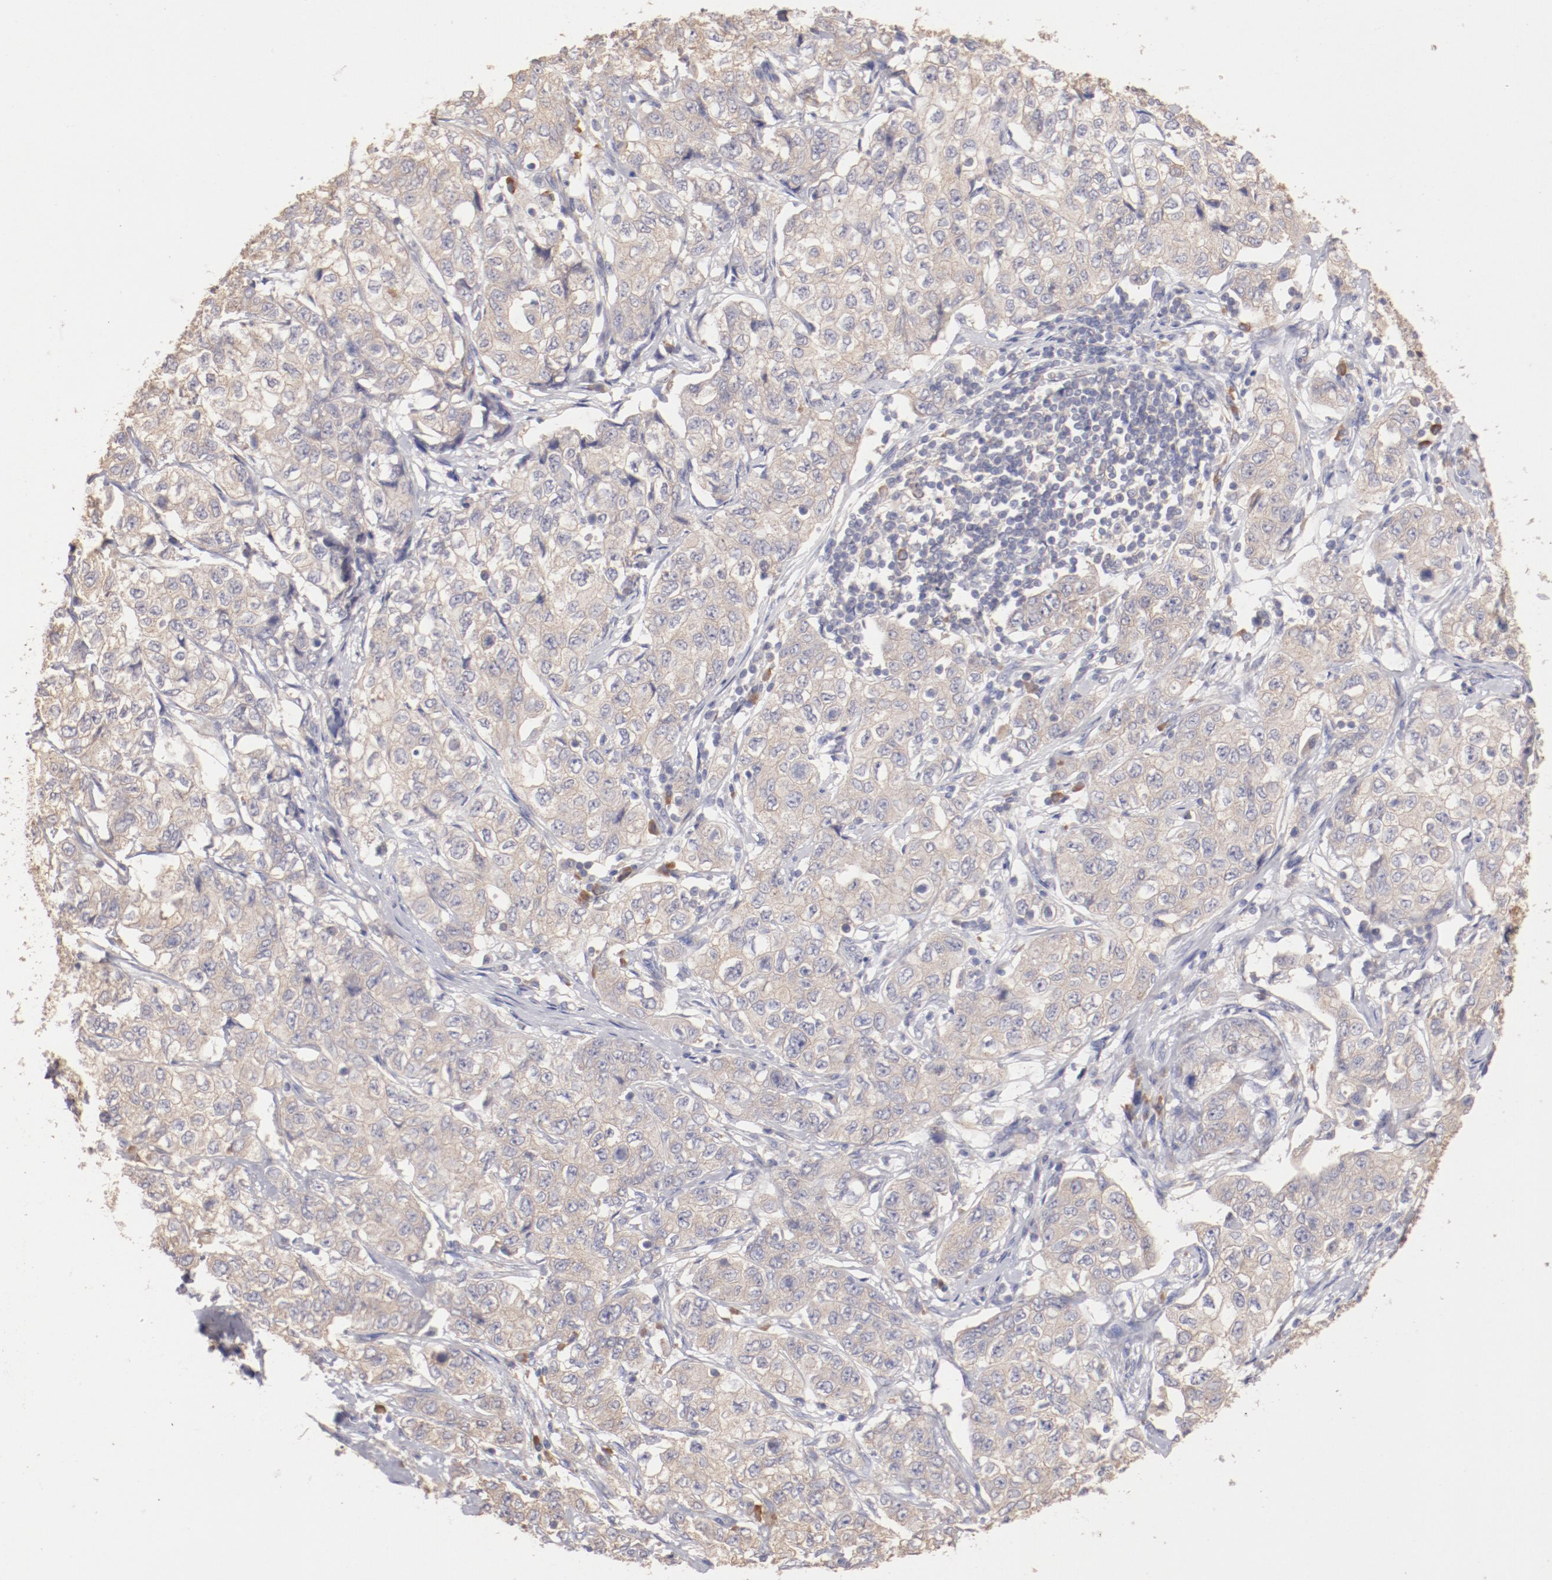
{"staining": {"intensity": "weak", "quantity": ">75%", "location": "cytoplasmic/membranous"}, "tissue": "stomach cancer", "cell_type": "Tumor cells", "image_type": "cancer", "snomed": [{"axis": "morphology", "description": "Adenocarcinoma, NOS"}, {"axis": "topography", "description": "Stomach"}], "caption": "Approximately >75% of tumor cells in human stomach cancer (adenocarcinoma) demonstrate weak cytoplasmic/membranous protein staining as visualized by brown immunohistochemical staining.", "gene": "ENTPD5", "patient": {"sex": "male", "age": 48}}